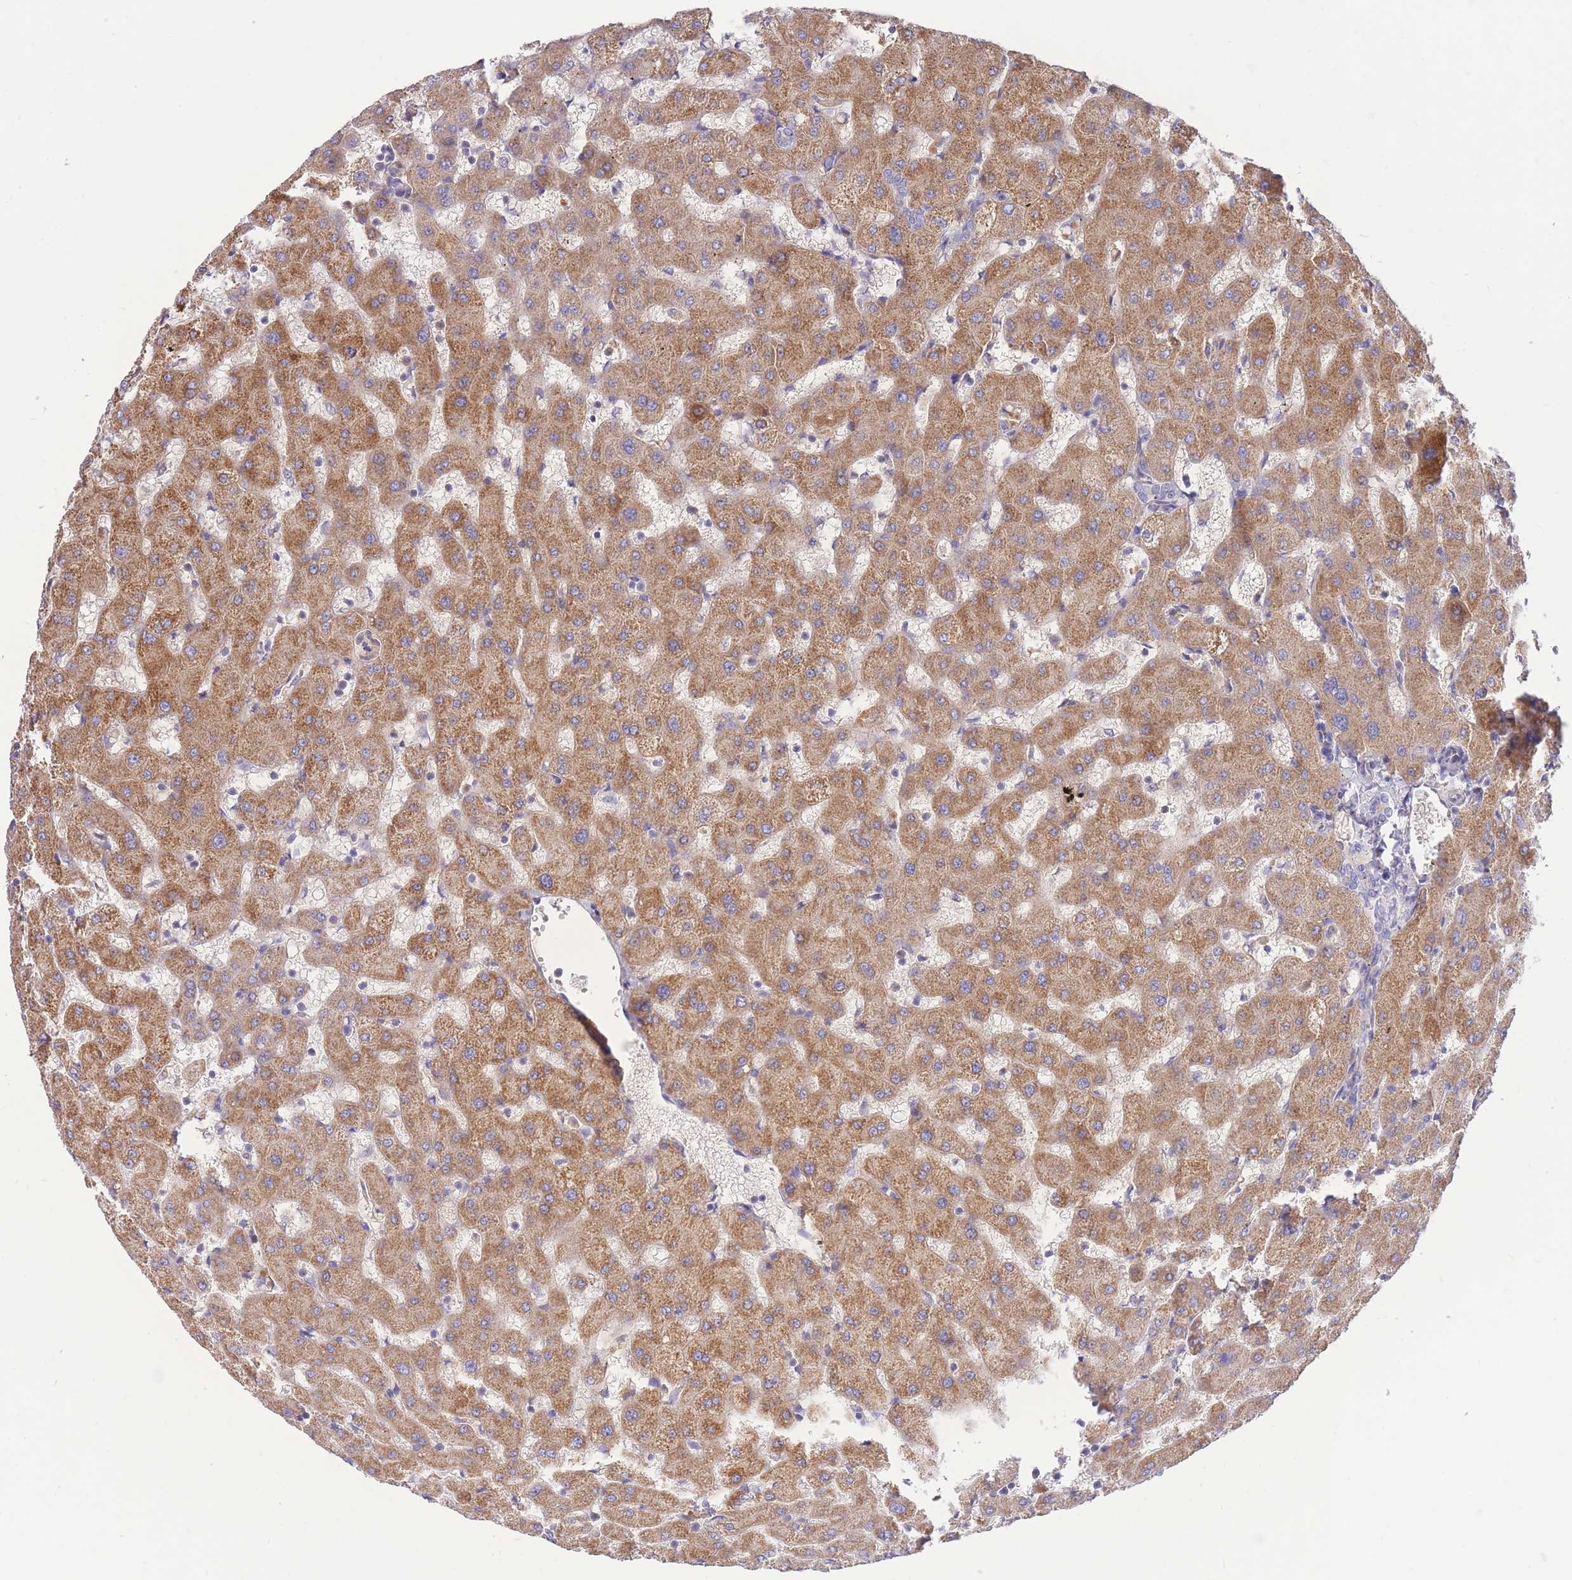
{"staining": {"intensity": "negative", "quantity": "none", "location": "none"}, "tissue": "liver", "cell_type": "Cholangiocytes", "image_type": "normal", "snomed": [{"axis": "morphology", "description": "Normal tissue, NOS"}, {"axis": "topography", "description": "Liver"}], "caption": "Histopathology image shows no protein staining in cholangiocytes of benign liver.", "gene": "SULT1A1", "patient": {"sex": "female", "age": 63}}